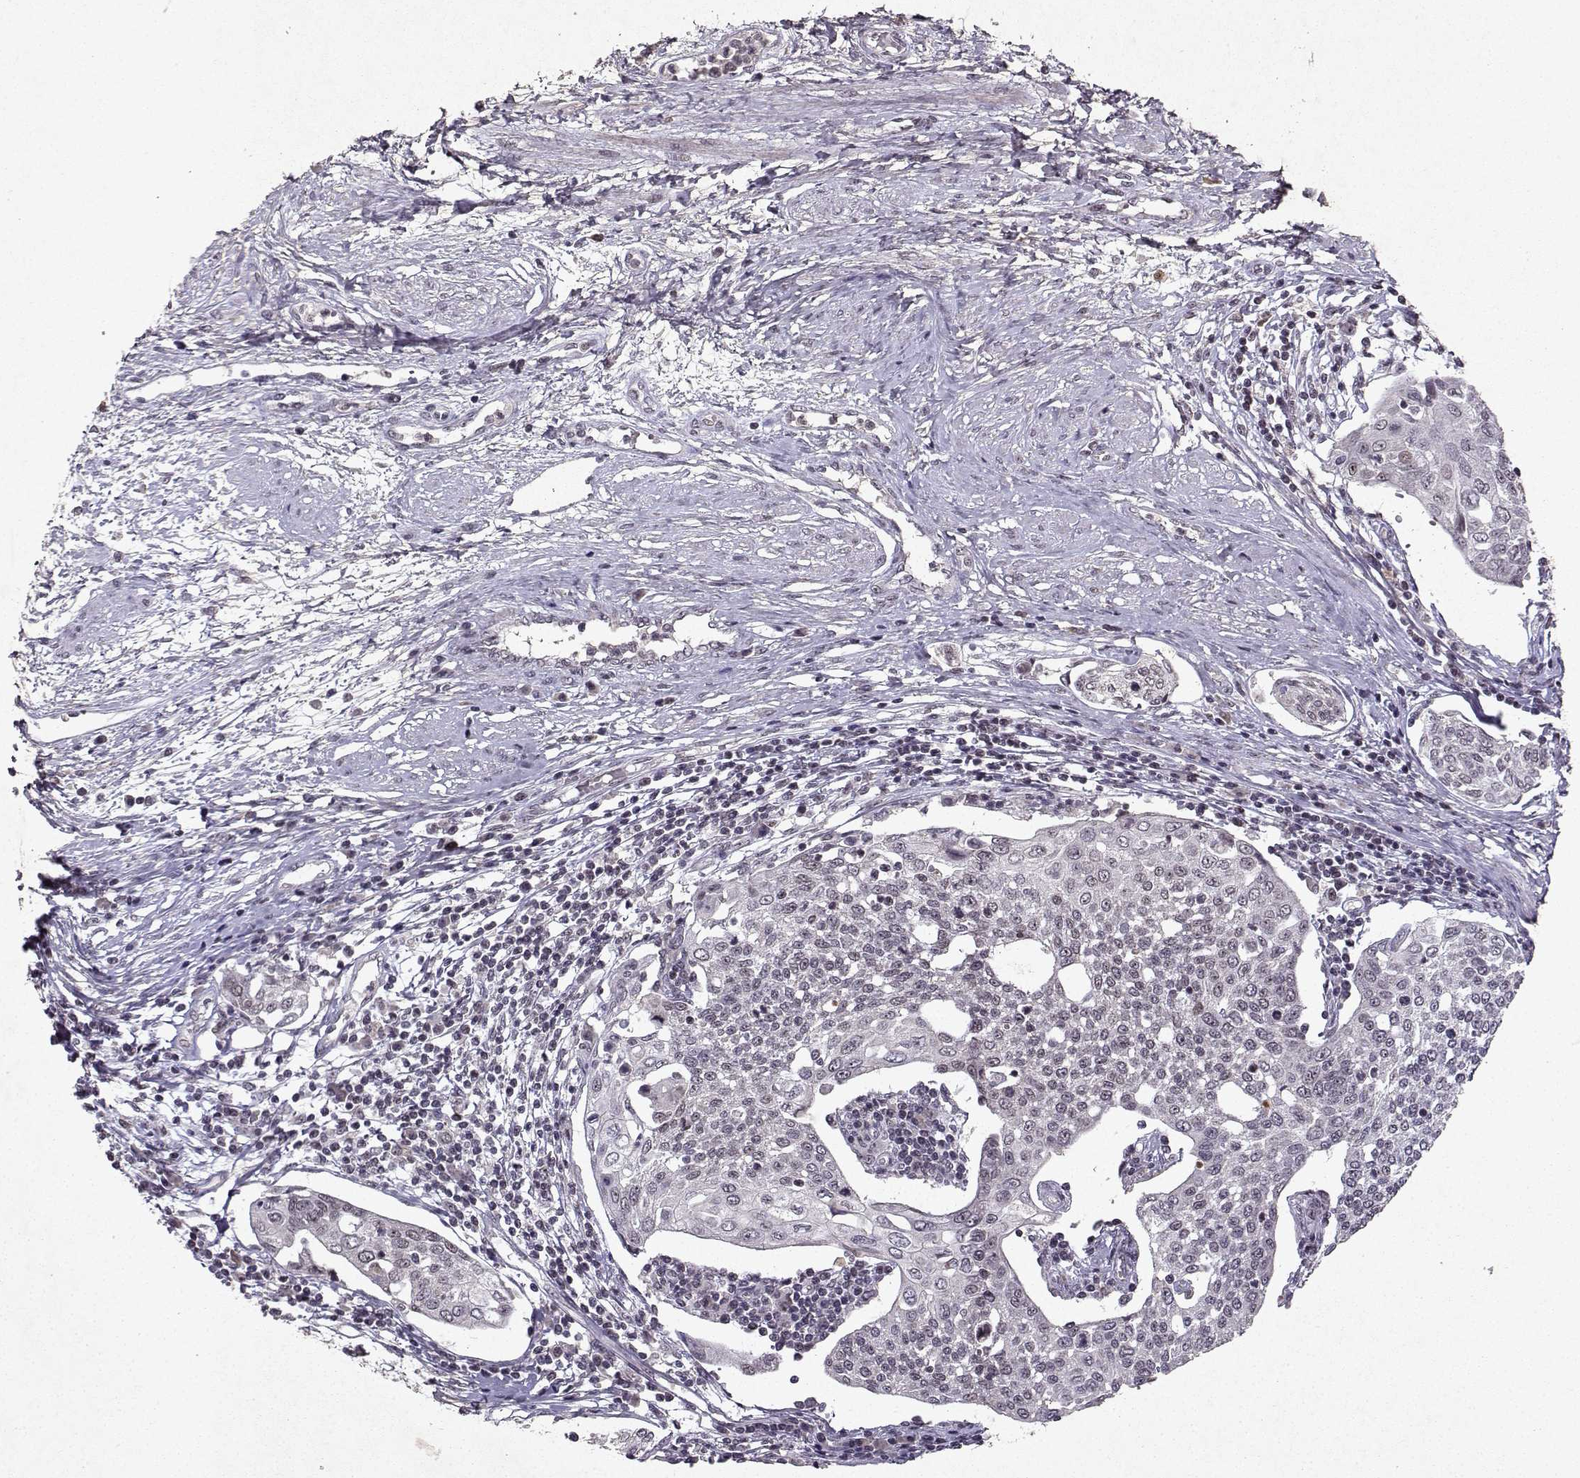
{"staining": {"intensity": "negative", "quantity": "none", "location": "none"}, "tissue": "cervical cancer", "cell_type": "Tumor cells", "image_type": "cancer", "snomed": [{"axis": "morphology", "description": "Squamous cell carcinoma, NOS"}, {"axis": "topography", "description": "Cervix"}], "caption": "The histopathology image shows no staining of tumor cells in squamous cell carcinoma (cervical).", "gene": "DDX56", "patient": {"sex": "female", "age": 34}}